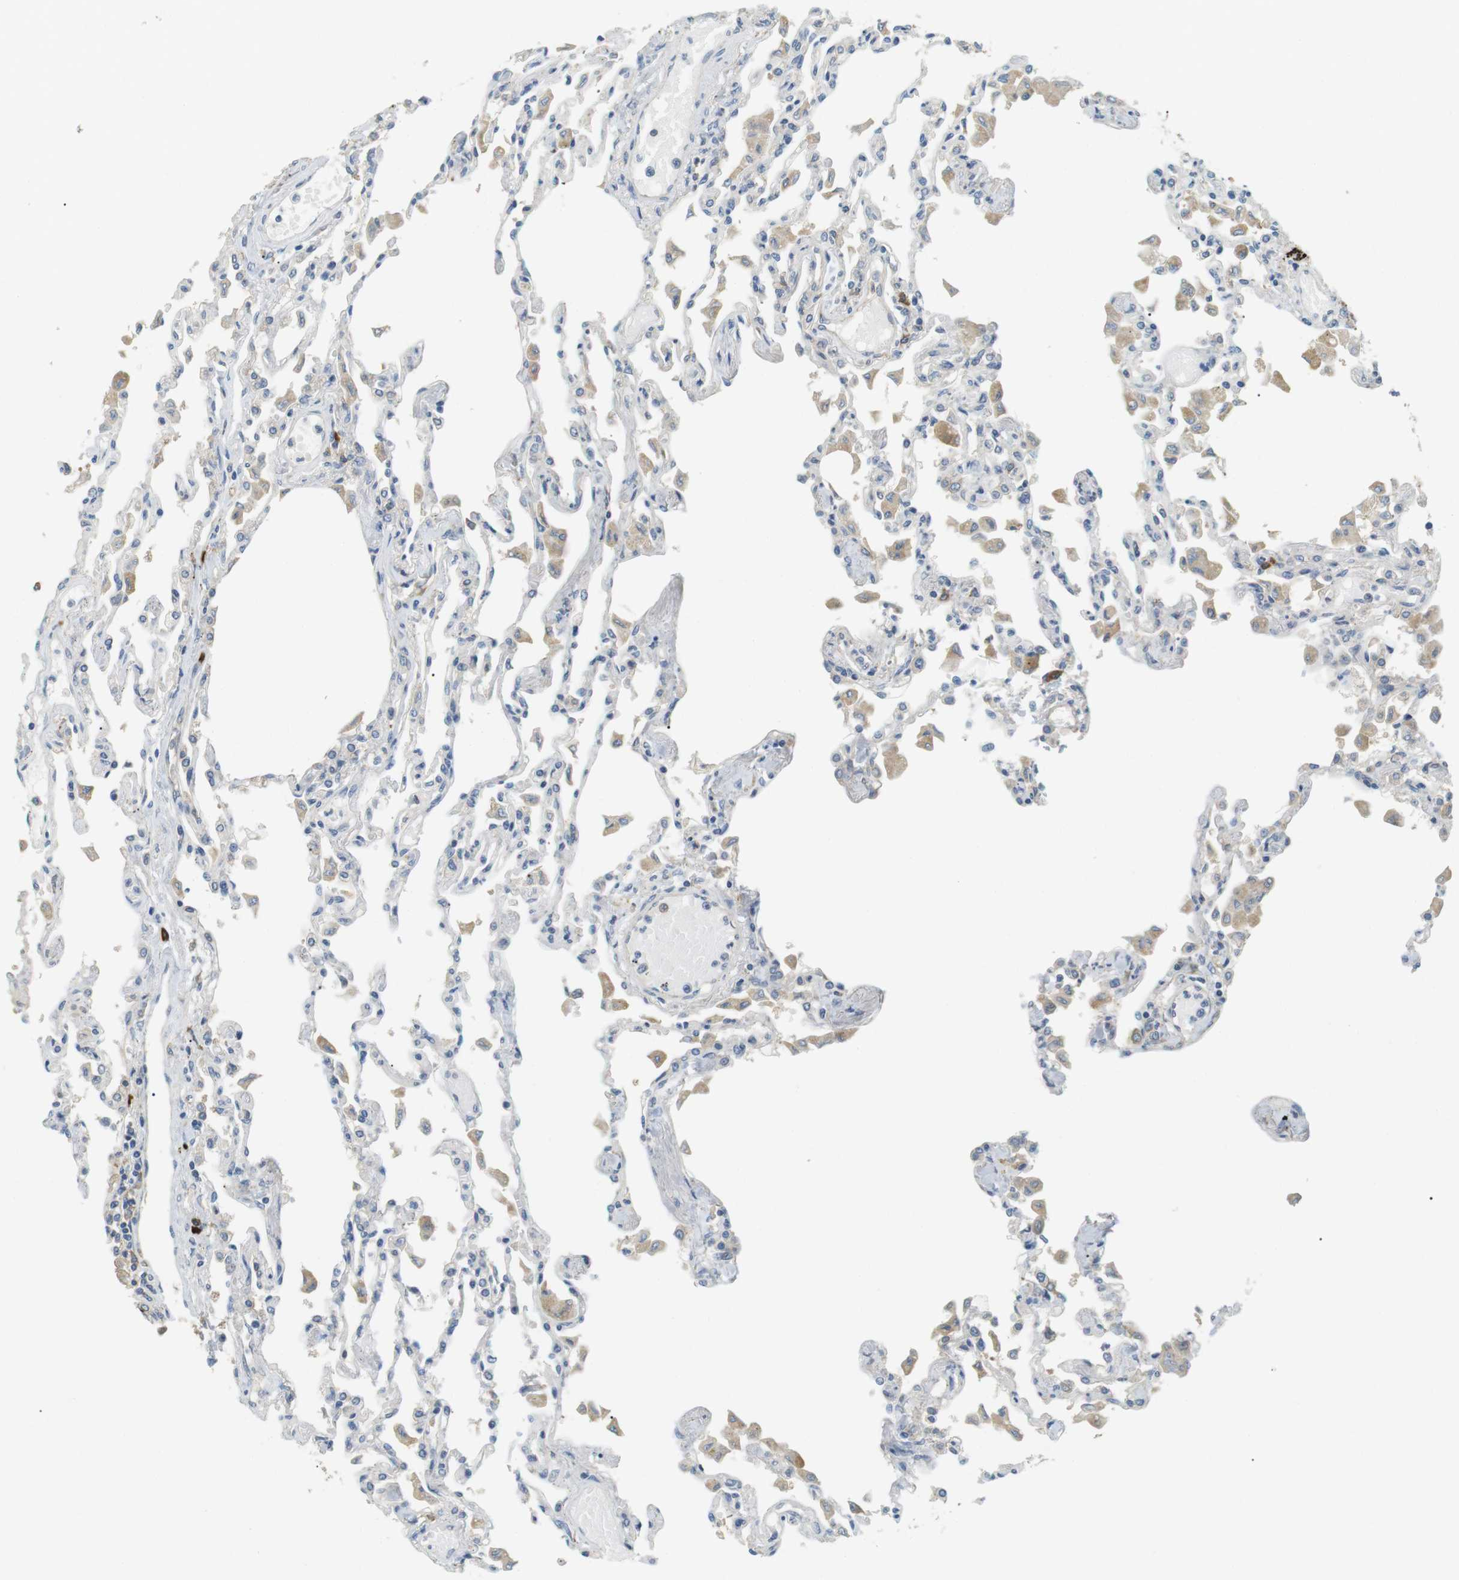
{"staining": {"intensity": "negative", "quantity": "none", "location": "none"}, "tissue": "lung", "cell_type": "Alveolar cells", "image_type": "normal", "snomed": [{"axis": "morphology", "description": "Normal tissue, NOS"}, {"axis": "topography", "description": "Bronchus"}, {"axis": "topography", "description": "Lung"}], "caption": "Alveolar cells show no significant expression in normal lung. (Immunohistochemistry (ihc), brightfield microscopy, high magnification).", "gene": "TMEM200A", "patient": {"sex": "female", "age": 49}}